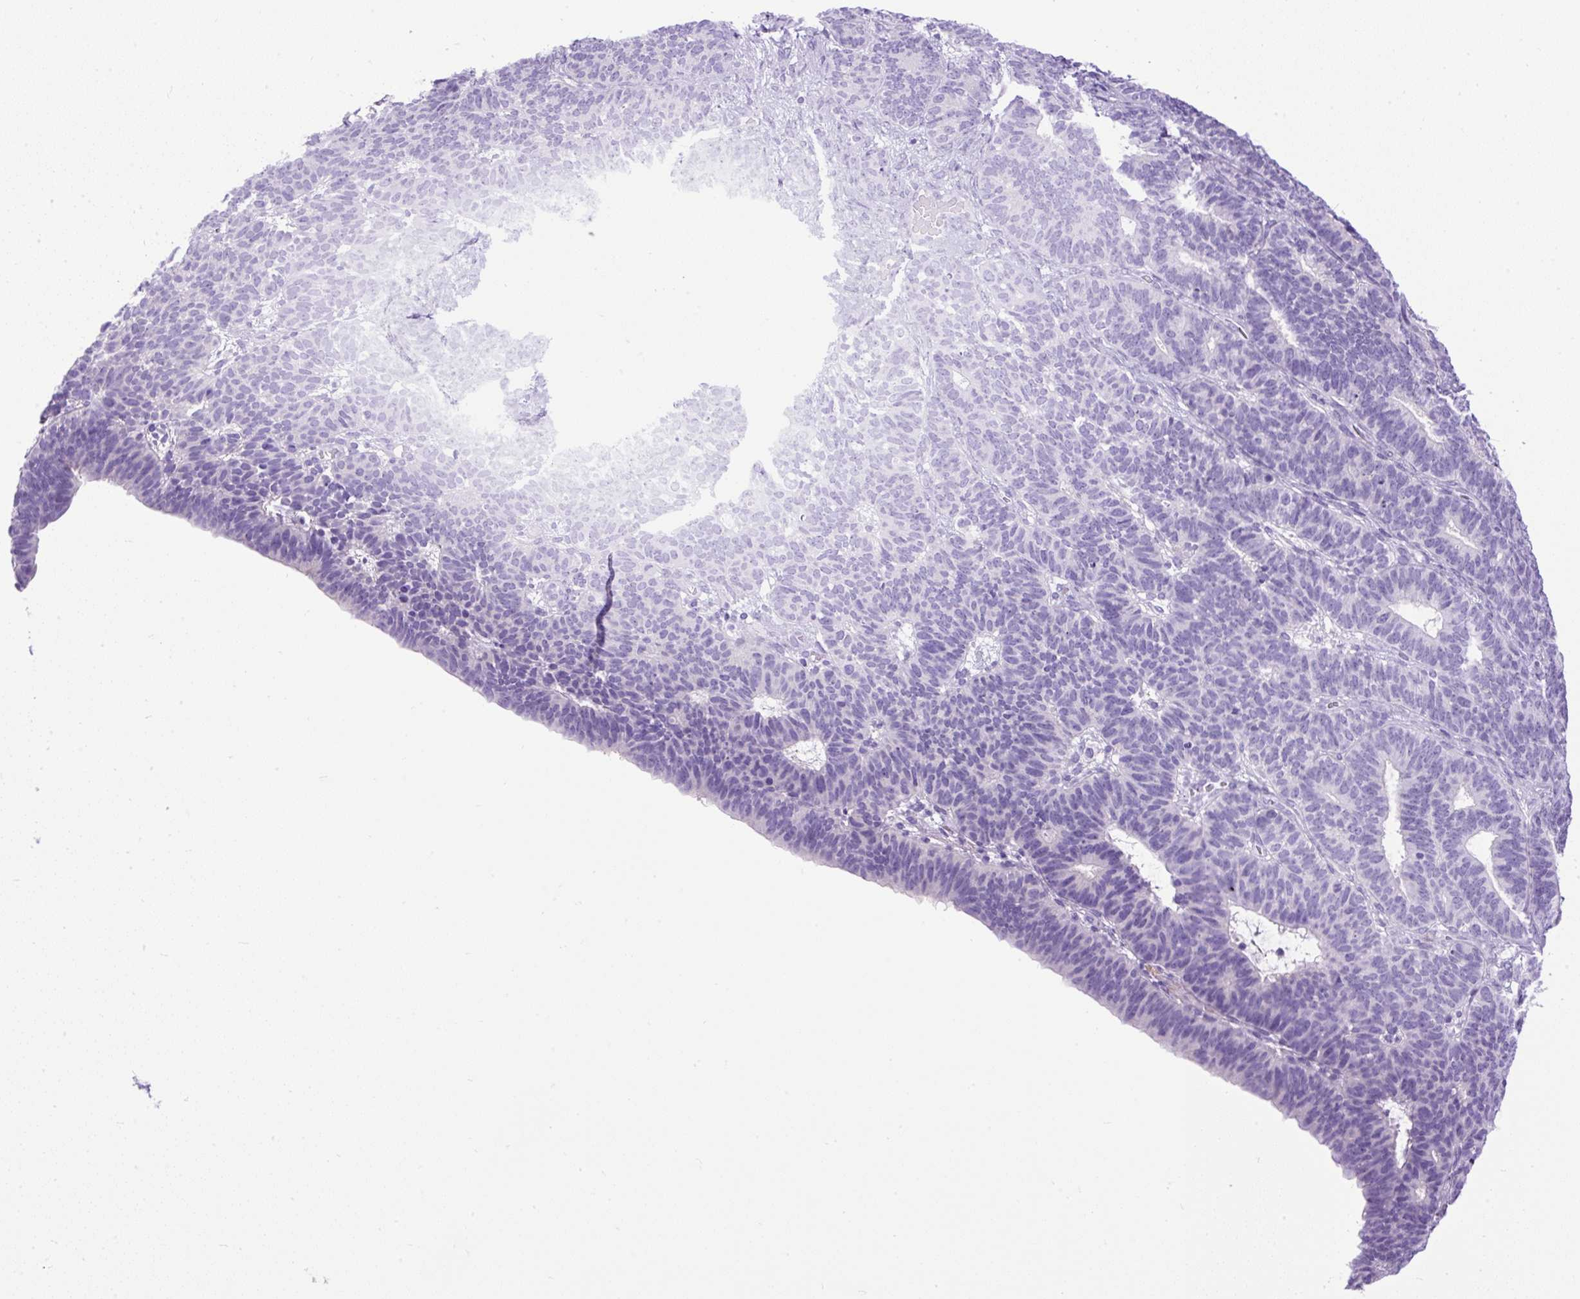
{"staining": {"intensity": "negative", "quantity": "none", "location": "none"}, "tissue": "endometrial cancer", "cell_type": "Tumor cells", "image_type": "cancer", "snomed": [{"axis": "morphology", "description": "Adenocarcinoma, NOS"}, {"axis": "topography", "description": "Endometrium"}], "caption": "A micrograph of human endometrial cancer (adenocarcinoma) is negative for staining in tumor cells.", "gene": "PDIA2", "patient": {"sex": "female", "age": 70}}